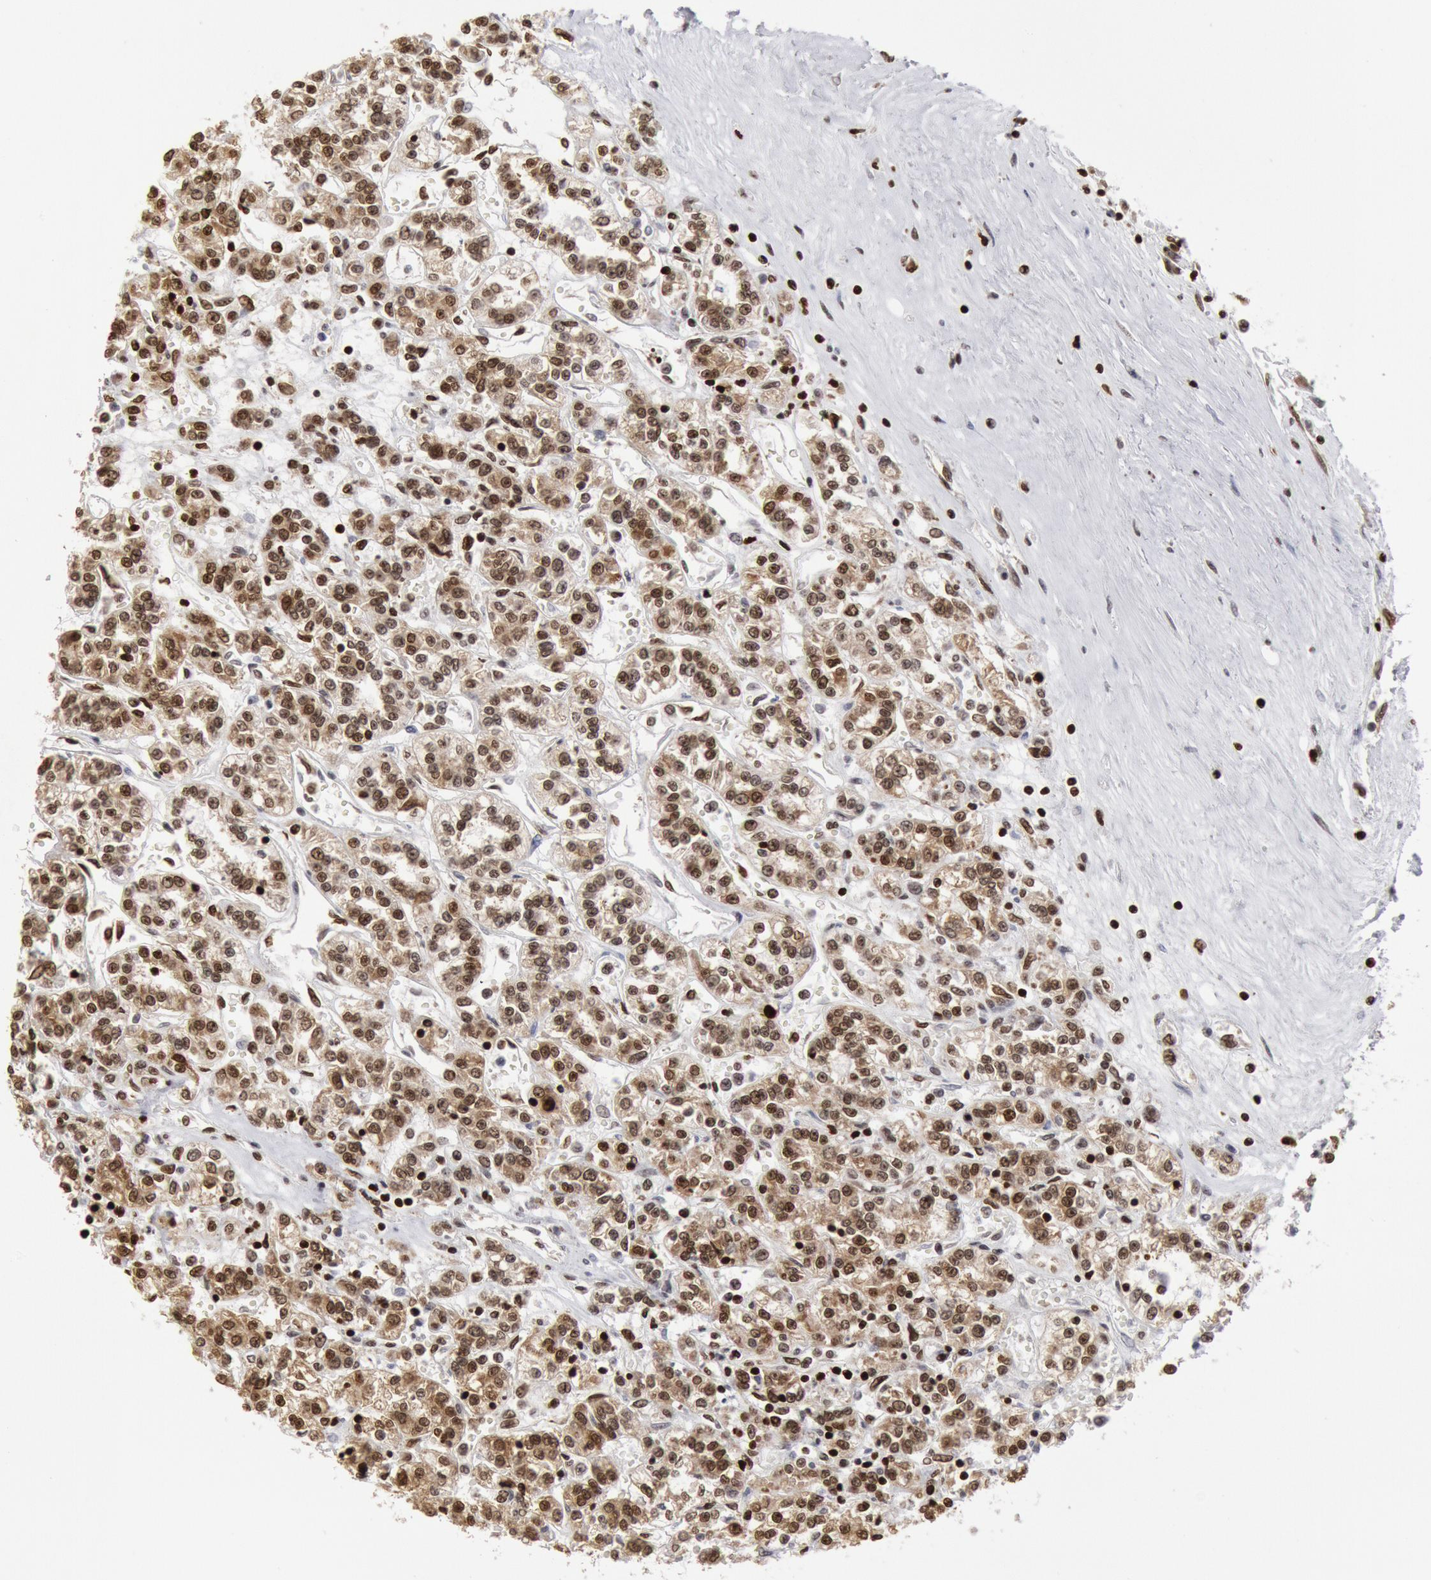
{"staining": {"intensity": "moderate", "quantity": ">75%", "location": "nuclear"}, "tissue": "renal cancer", "cell_type": "Tumor cells", "image_type": "cancer", "snomed": [{"axis": "morphology", "description": "Adenocarcinoma, NOS"}, {"axis": "topography", "description": "Kidney"}], "caption": "This photomicrograph reveals immunohistochemistry (IHC) staining of renal cancer (adenocarcinoma), with medium moderate nuclear expression in approximately >75% of tumor cells.", "gene": "SUB1", "patient": {"sex": "female", "age": 76}}